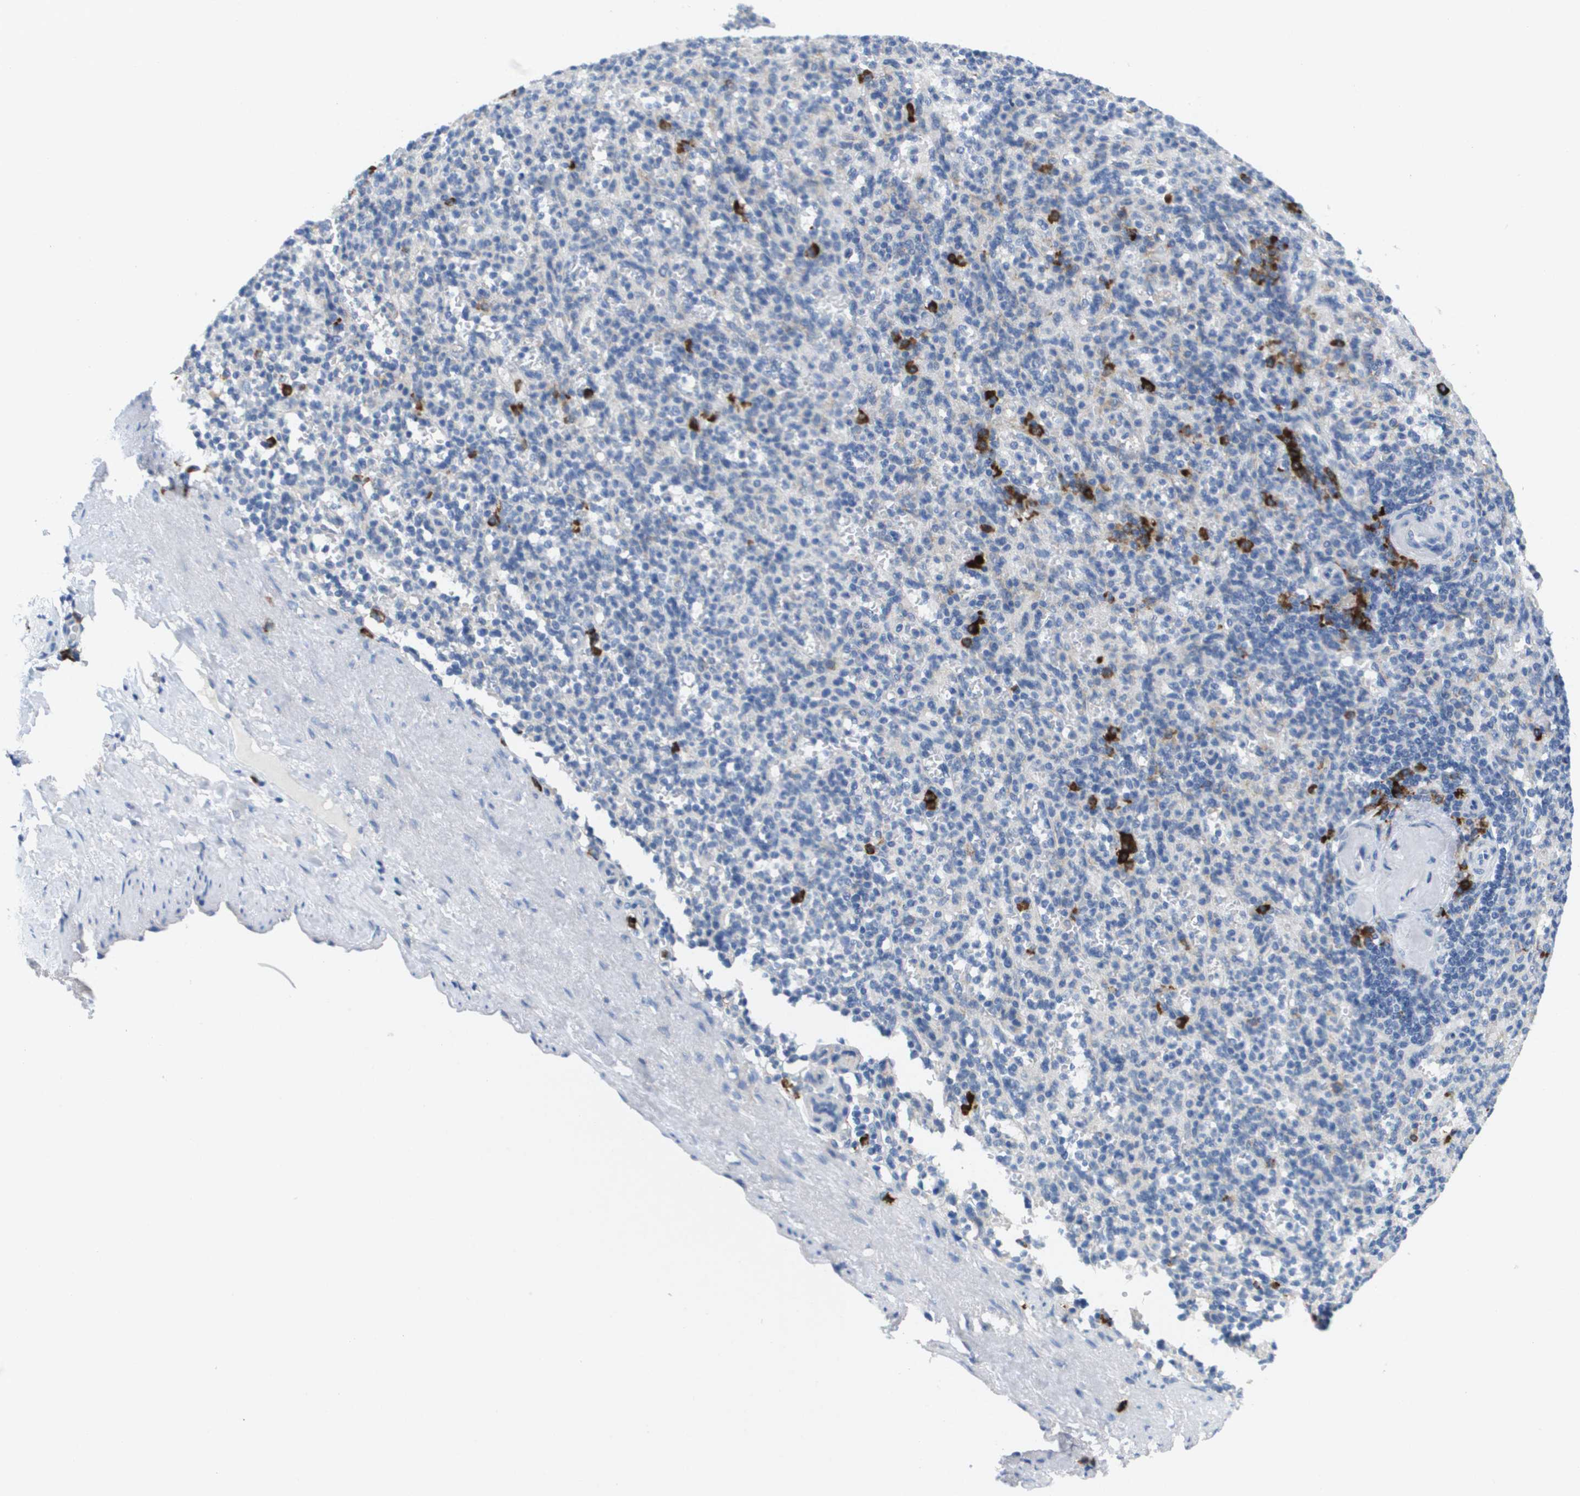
{"staining": {"intensity": "strong", "quantity": "<25%", "location": "cytoplasmic/membranous"}, "tissue": "spleen", "cell_type": "Cells in red pulp", "image_type": "normal", "snomed": [{"axis": "morphology", "description": "Normal tissue, NOS"}, {"axis": "topography", "description": "Spleen"}], "caption": "Spleen stained for a protein displays strong cytoplasmic/membranous positivity in cells in red pulp. (DAB IHC with brightfield microscopy, high magnification).", "gene": "CD3G", "patient": {"sex": "female", "age": 74}}